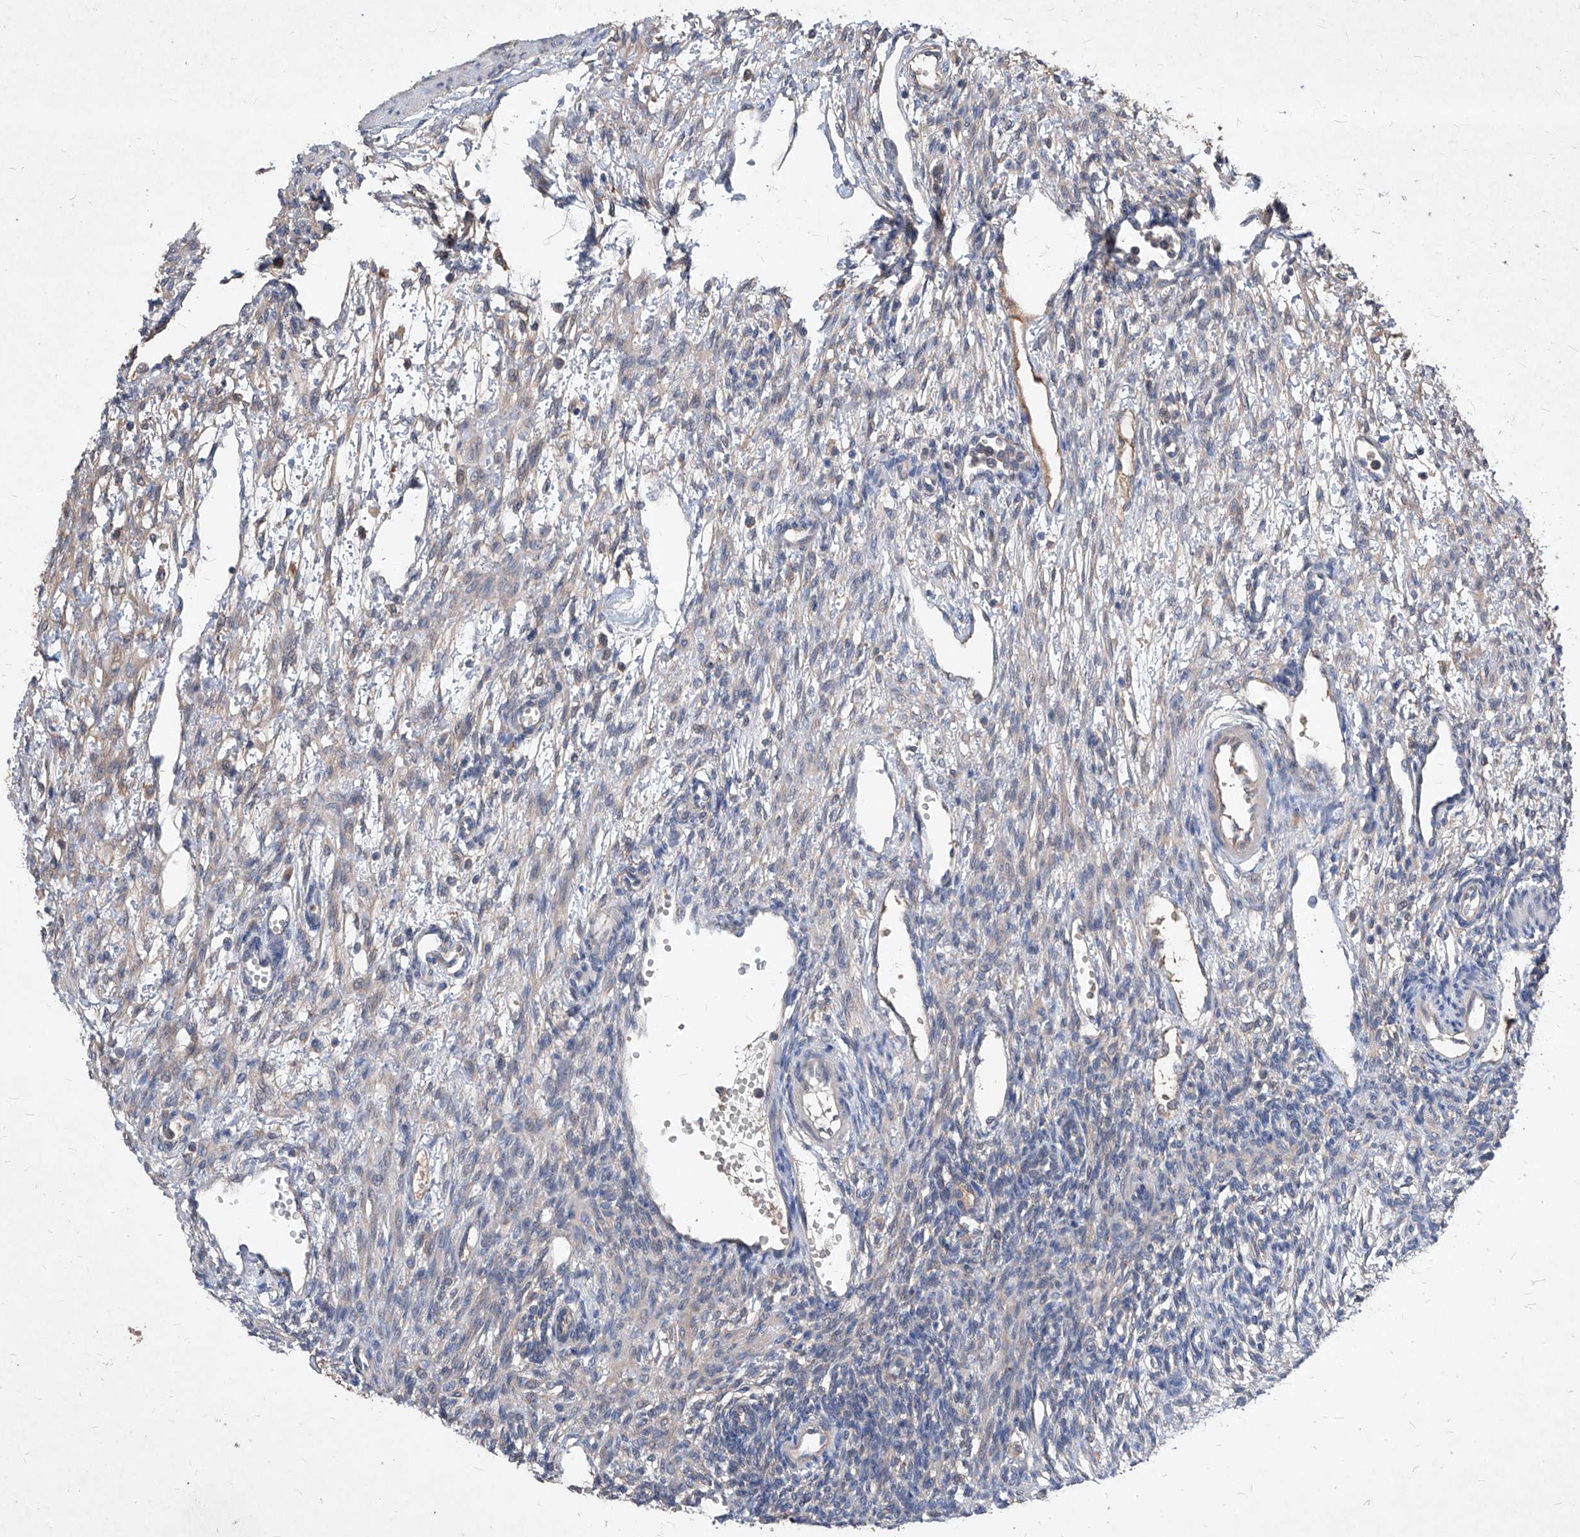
{"staining": {"intensity": "negative", "quantity": "none", "location": "none"}, "tissue": "ovary", "cell_type": "Ovarian stroma cells", "image_type": "normal", "snomed": [{"axis": "morphology", "description": "Normal tissue, NOS"}, {"axis": "morphology", "description": "Cyst, NOS"}, {"axis": "topography", "description": "Ovary"}], "caption": "DAB immunohistochemical staining of benign ovary reveals no significant expression in ovarian stroma cells.", "gene": "SYNGR1", "patient": {"sex": "female", "age": 33}}